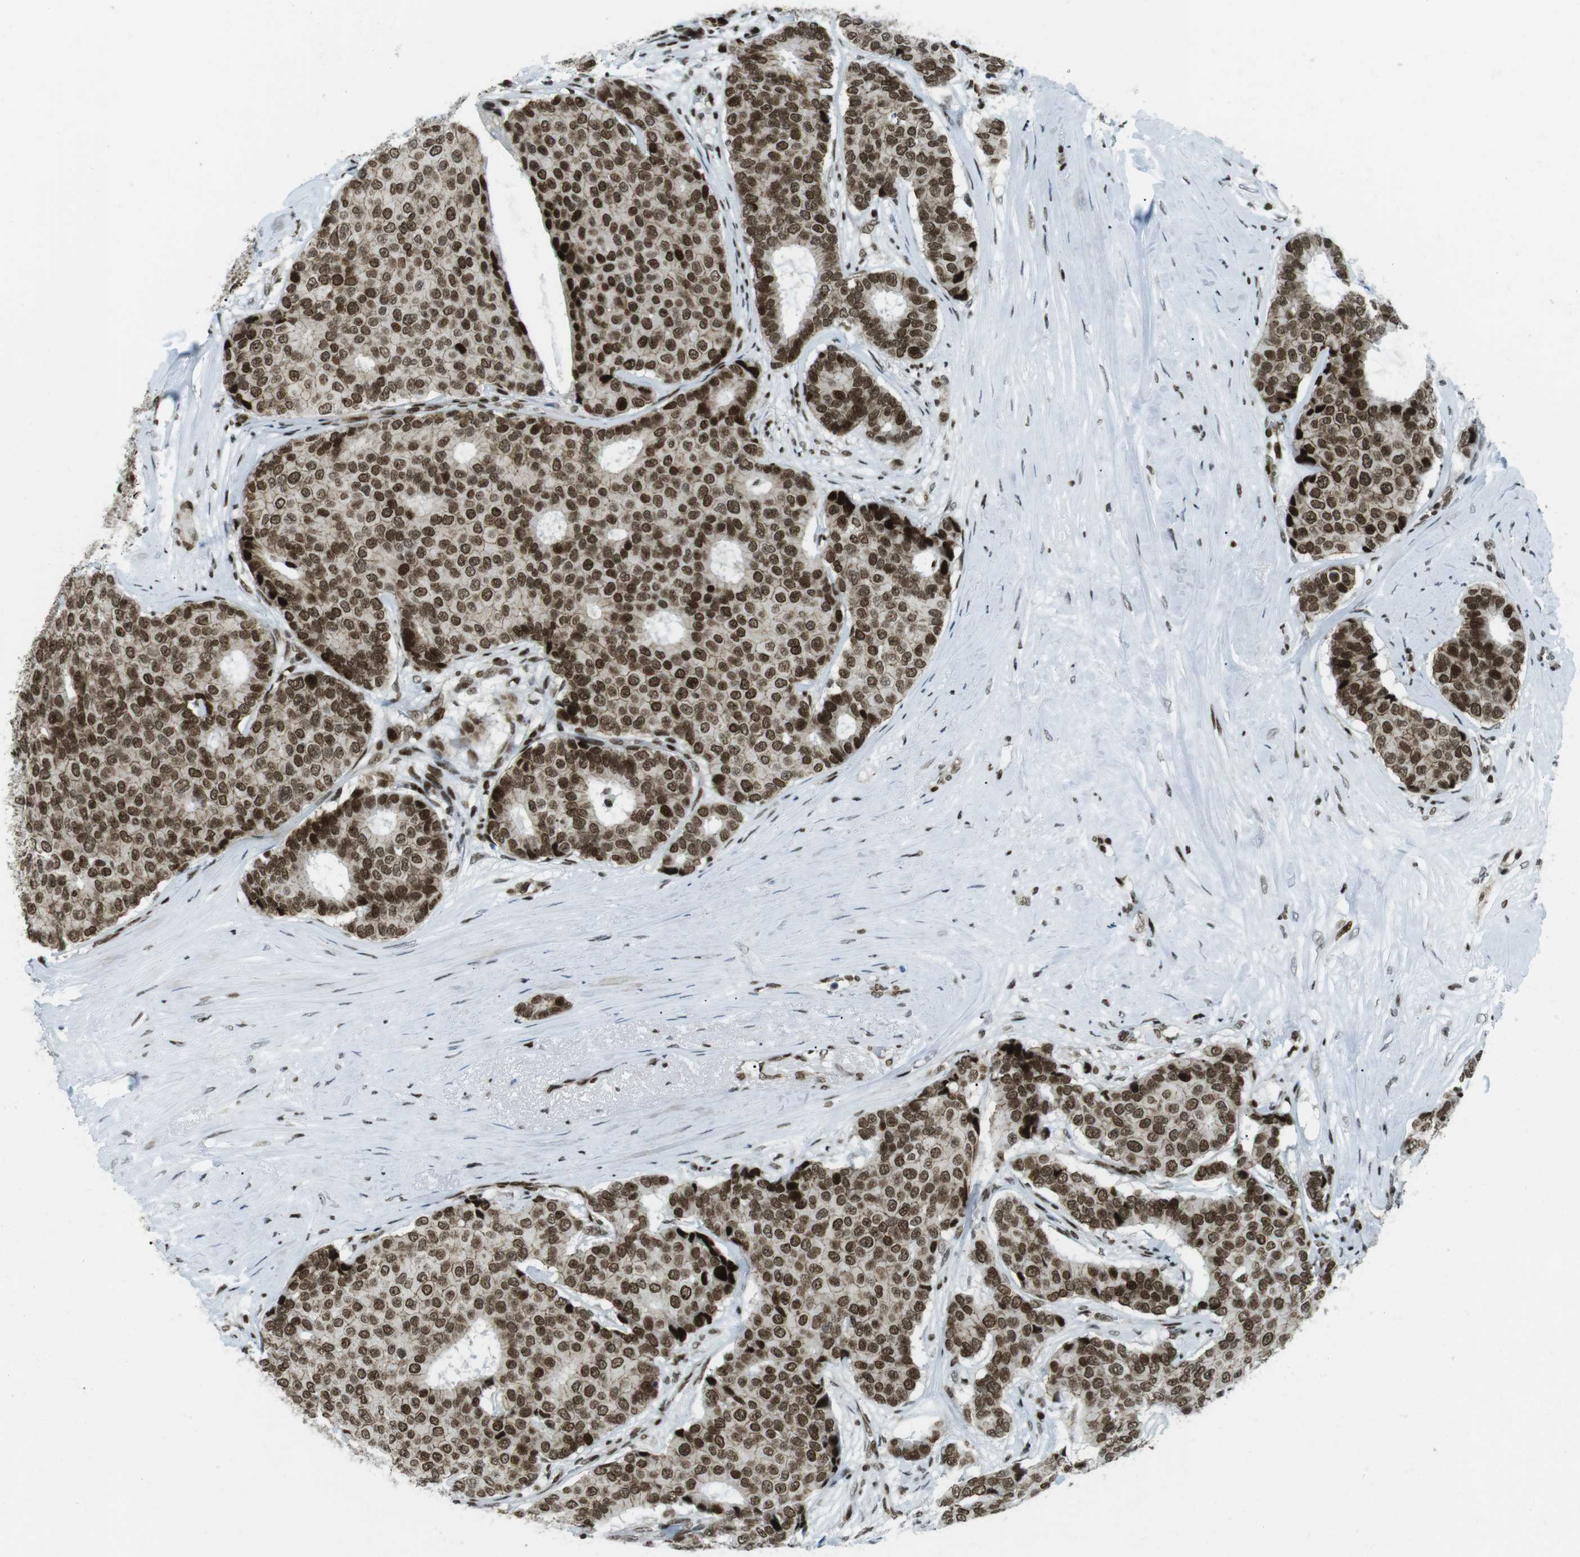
{"staining": {"intensity": "strong", "quantity": ">75%", "location": "nuclear"}, "tissue": "breast cancer", "cell_type": "Tumor cells", "image_type": "cancer", "snomed": [{"axis": "morphology", "description": "Duct carcinoma"}, {"axis": "topography", "description": "Breast"}], "caption": "Tumor cells show high levels of strong nuclear expression in approximately >75% of cells in breast infiltrating ductal carcinoma.", "gene": "ARID1A", "patient": {"sex": "female", "age": 75}}